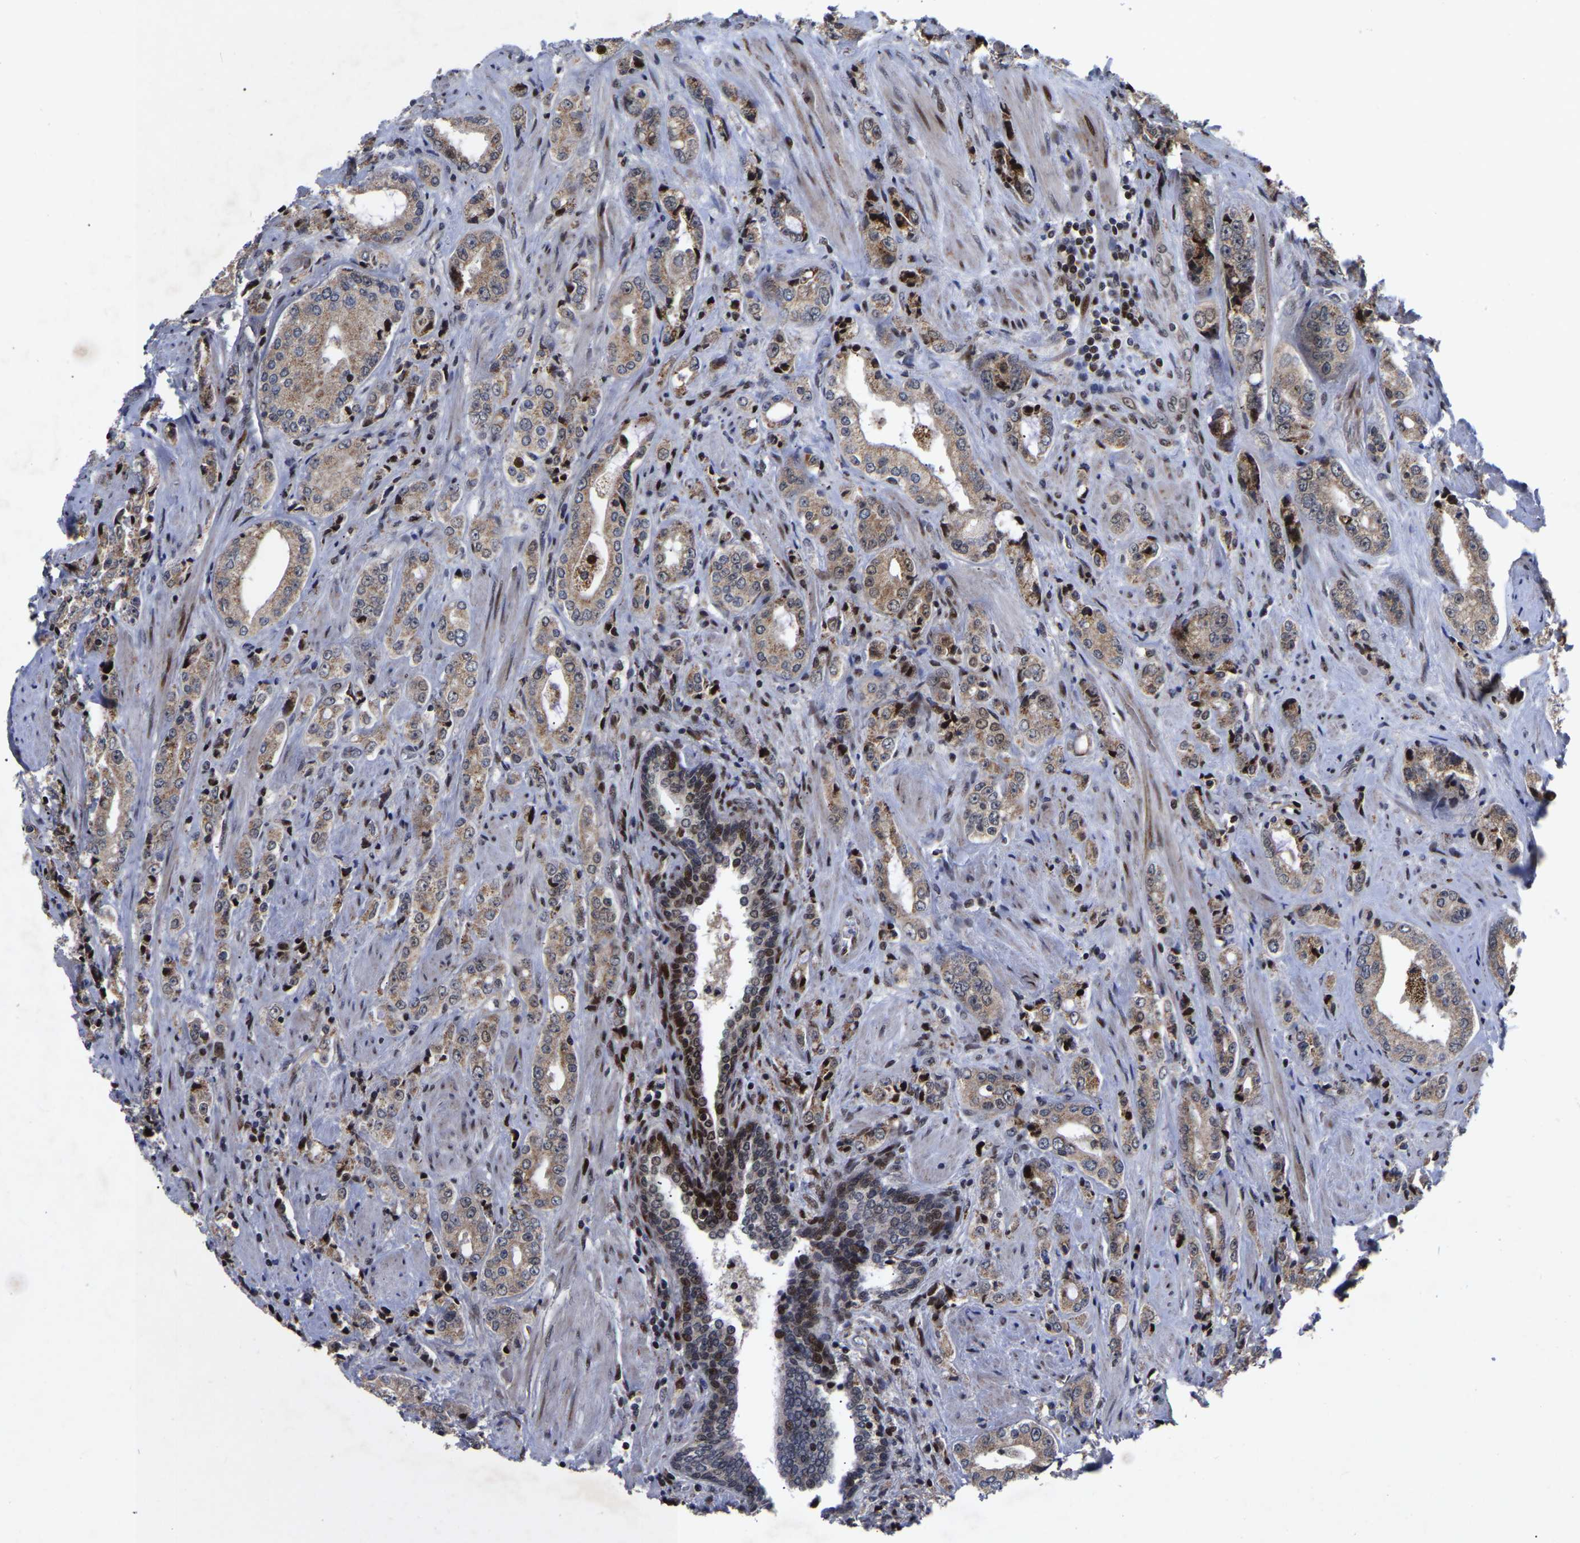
{"staining": {"intensity": "weak", "quantity": ">75%", "location": "cytoplasmic/membranous"}, "tissue": "prostate cancer", "cell_type": "Tumor cells", "image_type": "cancer", "snomed": [{"axis": "morphology", "description": "Adenocarcinoma, High grade"}, {"axis": "topography", "description": "Prostate"}], "caption": "A low amount of weak cytoplasmic/membranous expression is identified in about >75% of tumor cells in high-grade adenocarcinoma (prostate) tissue.", "gene": "JUNB", "patient": {"sex": "male", "age": 61}}